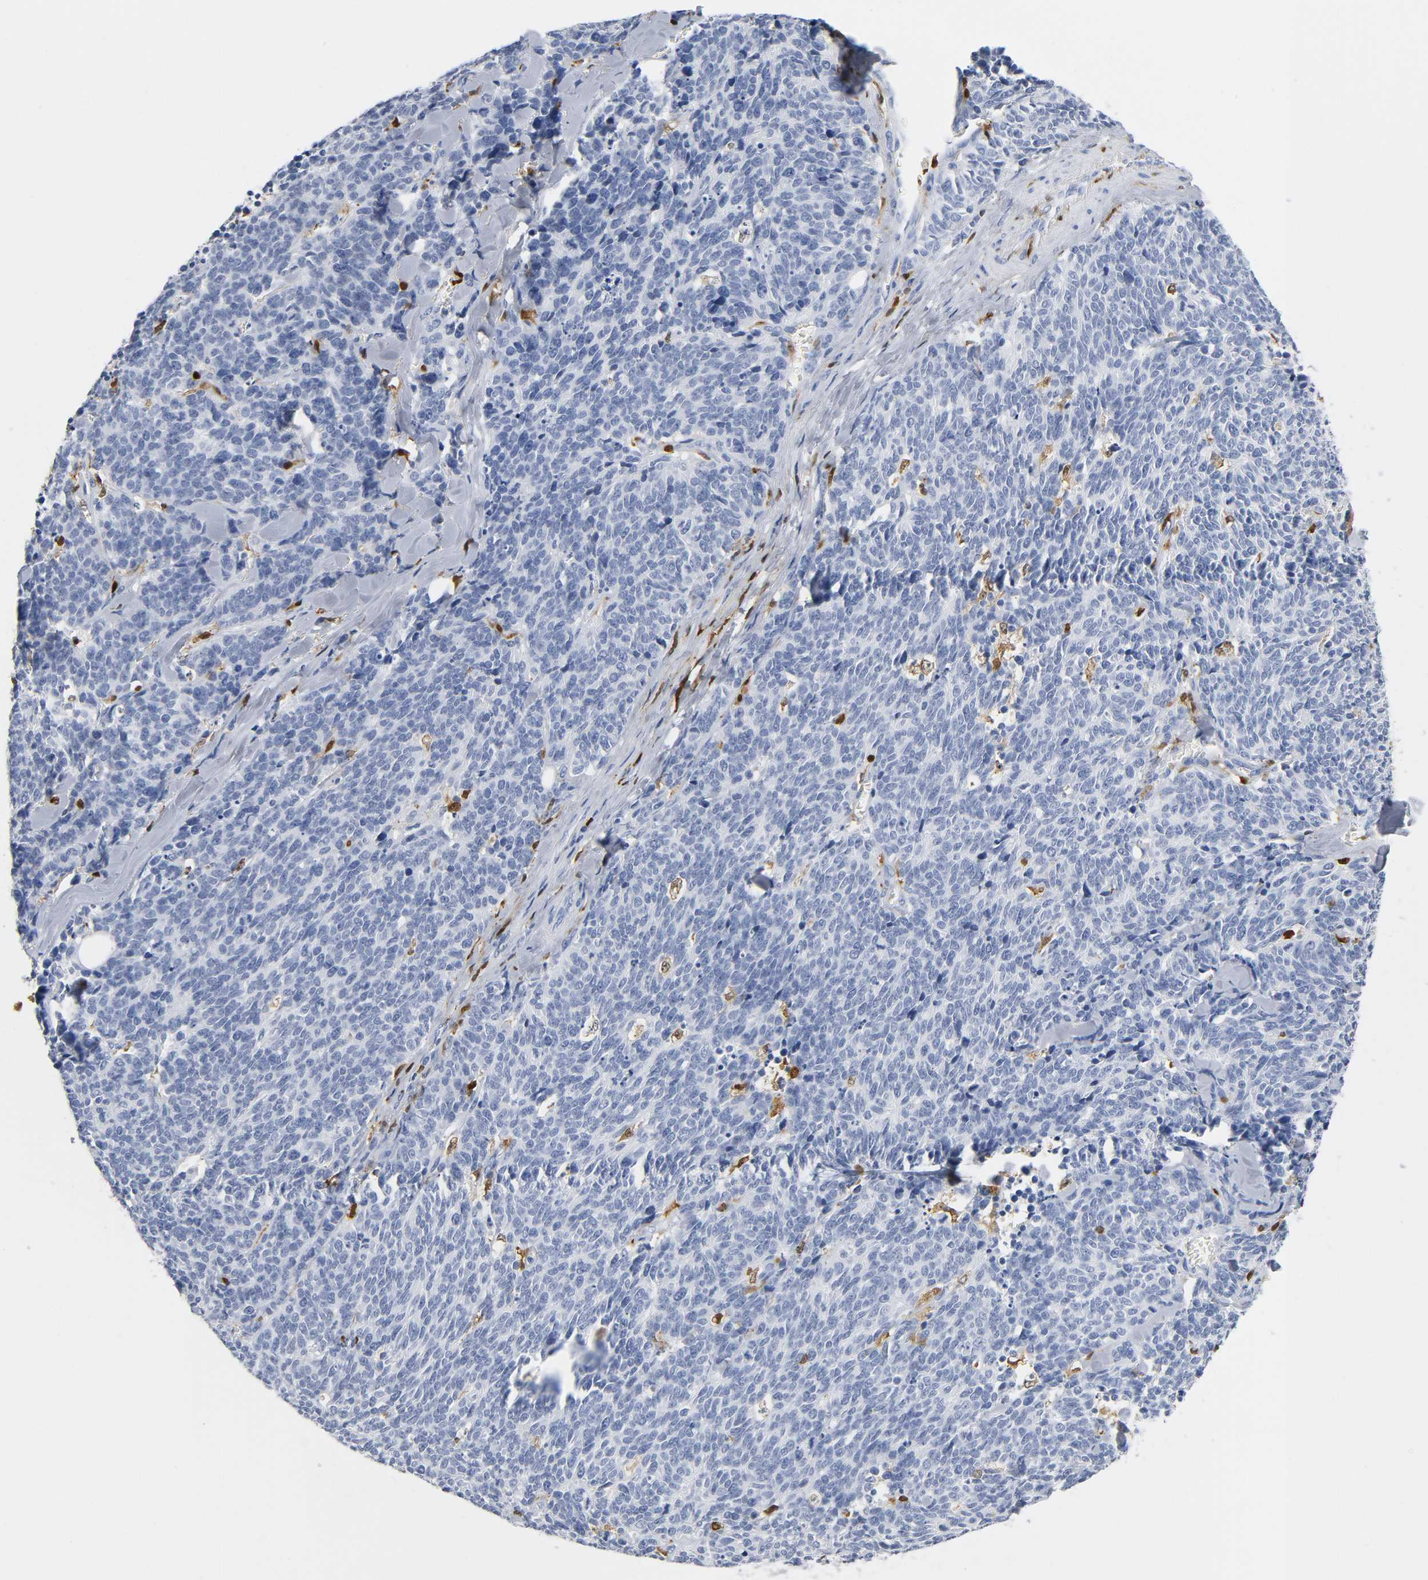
{"staining": {"intensity": "negative", "quantity": "none", "location": "none"}, "tissue": "lung cancer", "cell_type": "Tumor cells", "image_type": "cancer", "snomed": [{"axis": "morphology", "description": "Neoplasm, malignant, NOS"}, {"axis": "topography", "description": "Lung"}], "caption": "IHC of lung cancer (malignant neoplasm) shows no expression in tumor cells. (Immunohistochemistry (ihc), brightfield microscopy, high magnification).", "gene": "DOK2", "patient": {"sex": "female", "age": 58}}